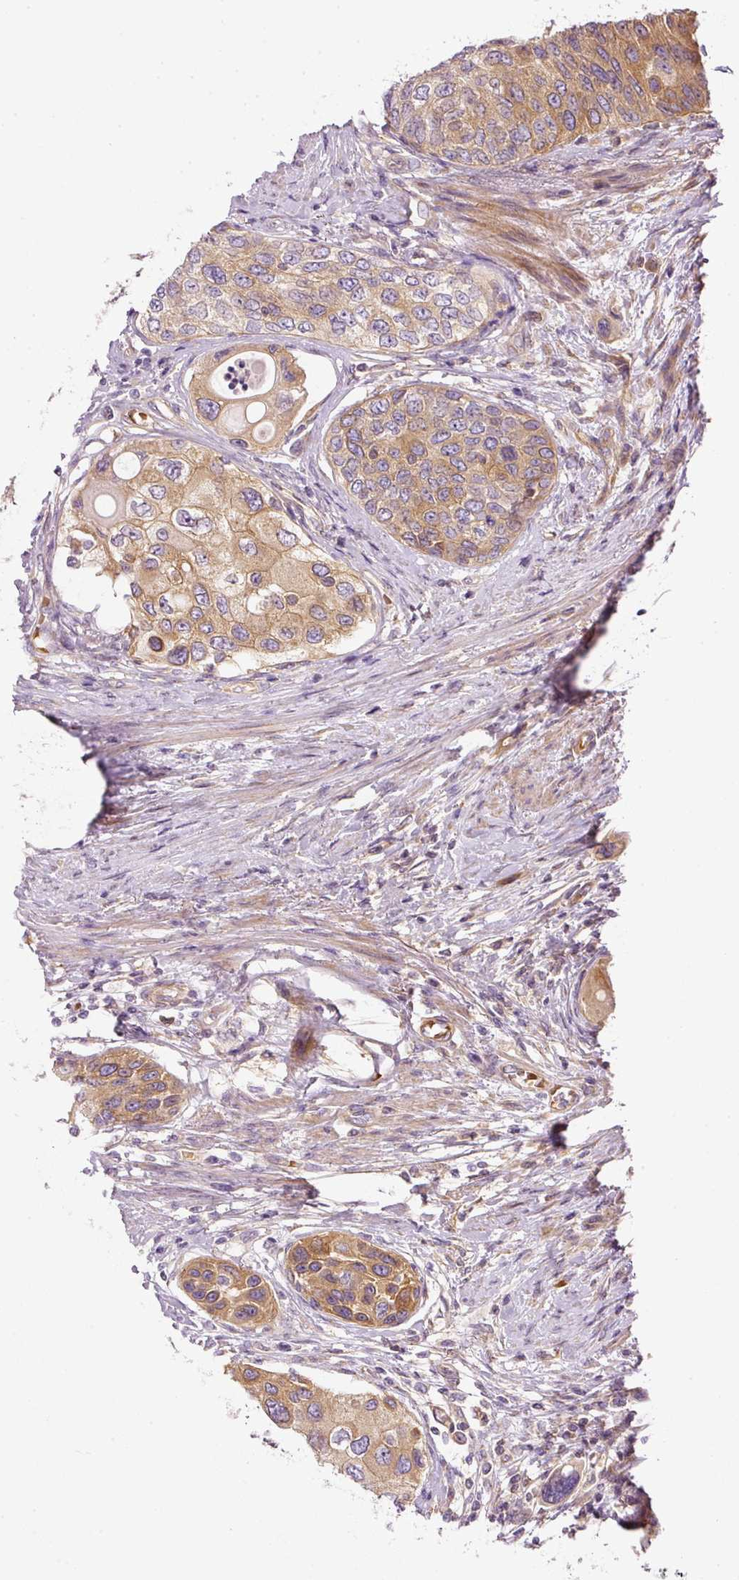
{"staining": {"intensity": "moderate", "quantity": ">75%", "location": "cytoplasmic/membranous"}, "tissue": "urothelial cancer", "cell_type": "Tumor cells", "image_type": "cancer", "snomed": [{"axis": "morphology", "description": "Urothelial carcinoma, High grade"}, {"axis": "topography", "description": "Urinary bladder"}], "caption": "A brown stain shows moderate cytoplasmic/membranous expression of a protein in urothelial cancer tumor cells.", "gene": "TBC1D2B", "patient": {"sex": "female", "age": 56}}